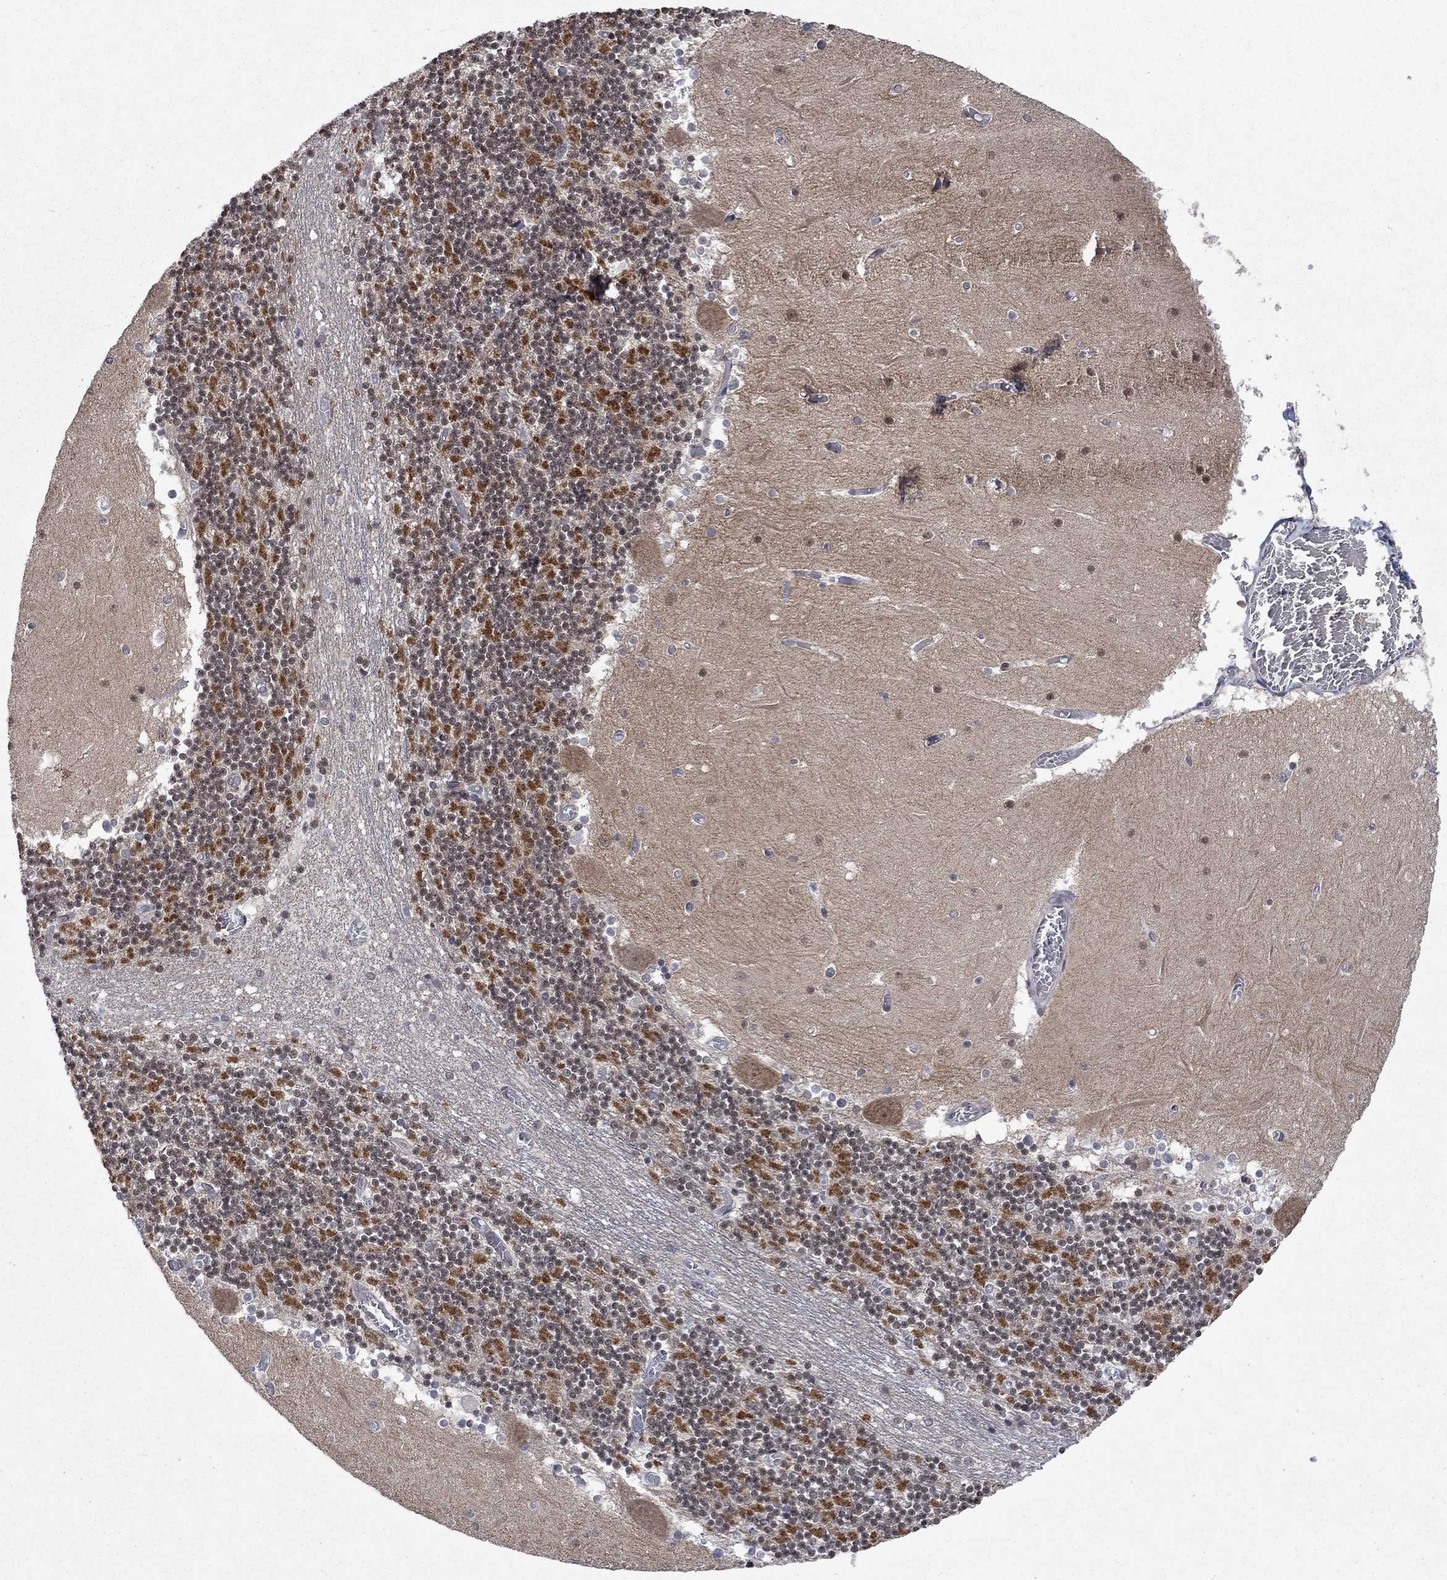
{"staining": {"intensity": "negative", "quantity": "none", "location": "none"}, "tissue": "cerebellum", "cell_type": "Cells in granular layer", "image_type": "normal", "snomed": [{"axis": "morphology", "description": "Normal tissue, NOS"}, {"axis": "topography", "description": "Cerebellum"}], "caption": "The IHC image has no significant staining in cells in granular layer of cerebellum. (Stains: DAB (3,3'-diaminobenzidine) IHC with hematoxylin counter stain, Microscopy: brightfield microscopy at high magnification).", "gene": "PPP1R9A", "patient": {"sex": "female", "age": 28}}